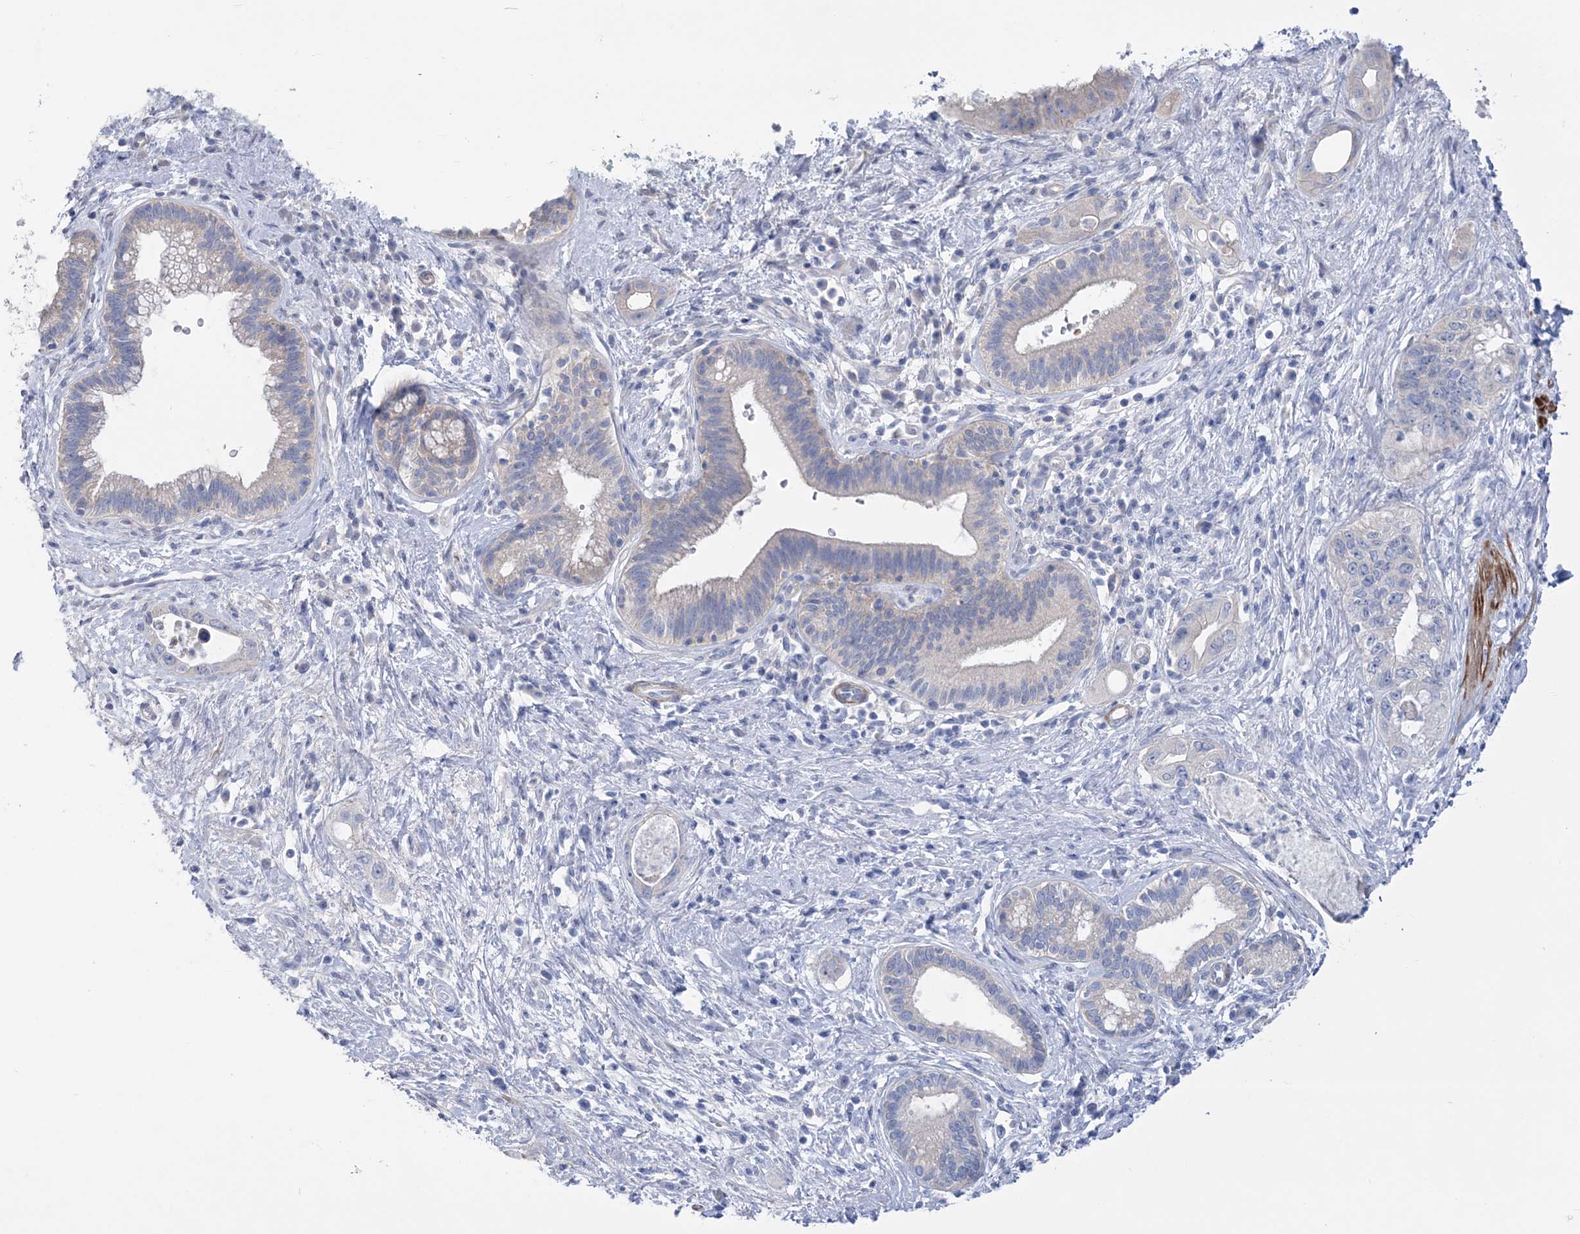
{"staining": {"intensity": "negative", "quantity": "none", "location": "none"}, "tissue": "pancreatic cancer", "cell_type": "Tumor cells", "image_type": "cancer", "snomed": [{"axis": "morphology", "description": "Adenocarcinoma, NOS"}, {"axis": "topography", "description": "Pancreas"}], "caption": "A micrograph of pancreatic adenocarcinoma stained for a protein displays no brown staining in tumor cells.", "gene": "WDR74", "patient": {"sex": "female", "age": 73}}